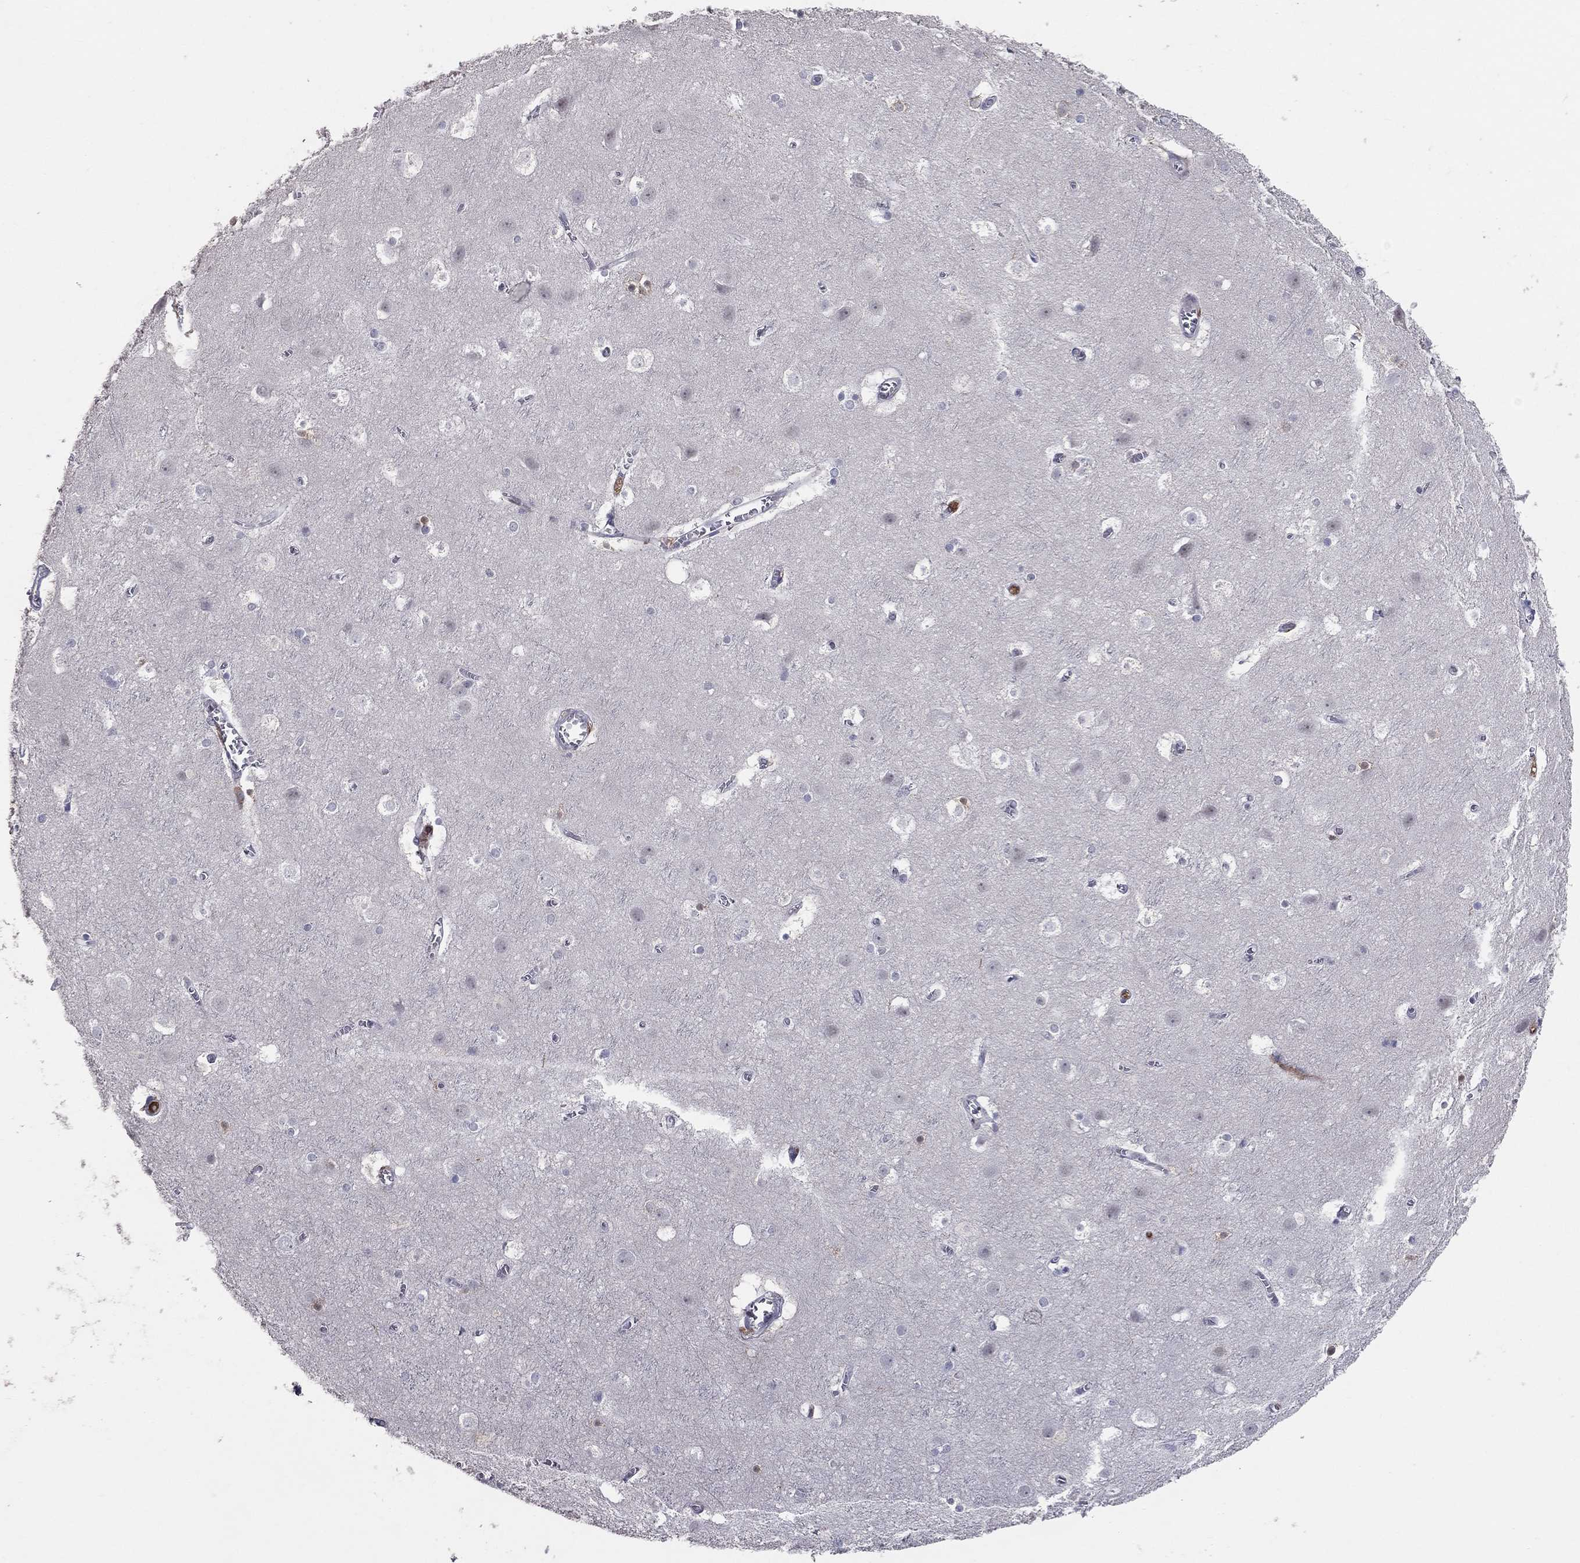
{"staining": {"intensity": "negative", "quantity": "none", "location": "none"}, "tissue": "cerebral cortex", "cell_type": "Endothelial cells", "image_type": "normal", "snomed": [{"axis": "morphology", "description": "Normal tissue, NOS"}, {"axis": "topography", "description": "Cerebral cortex"}], "caption": "This image is of normal cerebral cortex stained with IHC to label a protein in brown with the nuclei are counter-stained blue. There is no staining in endothelial cells.", "gene": "PSTPIP1", "patient": {"sex": "male", "age": 59}}